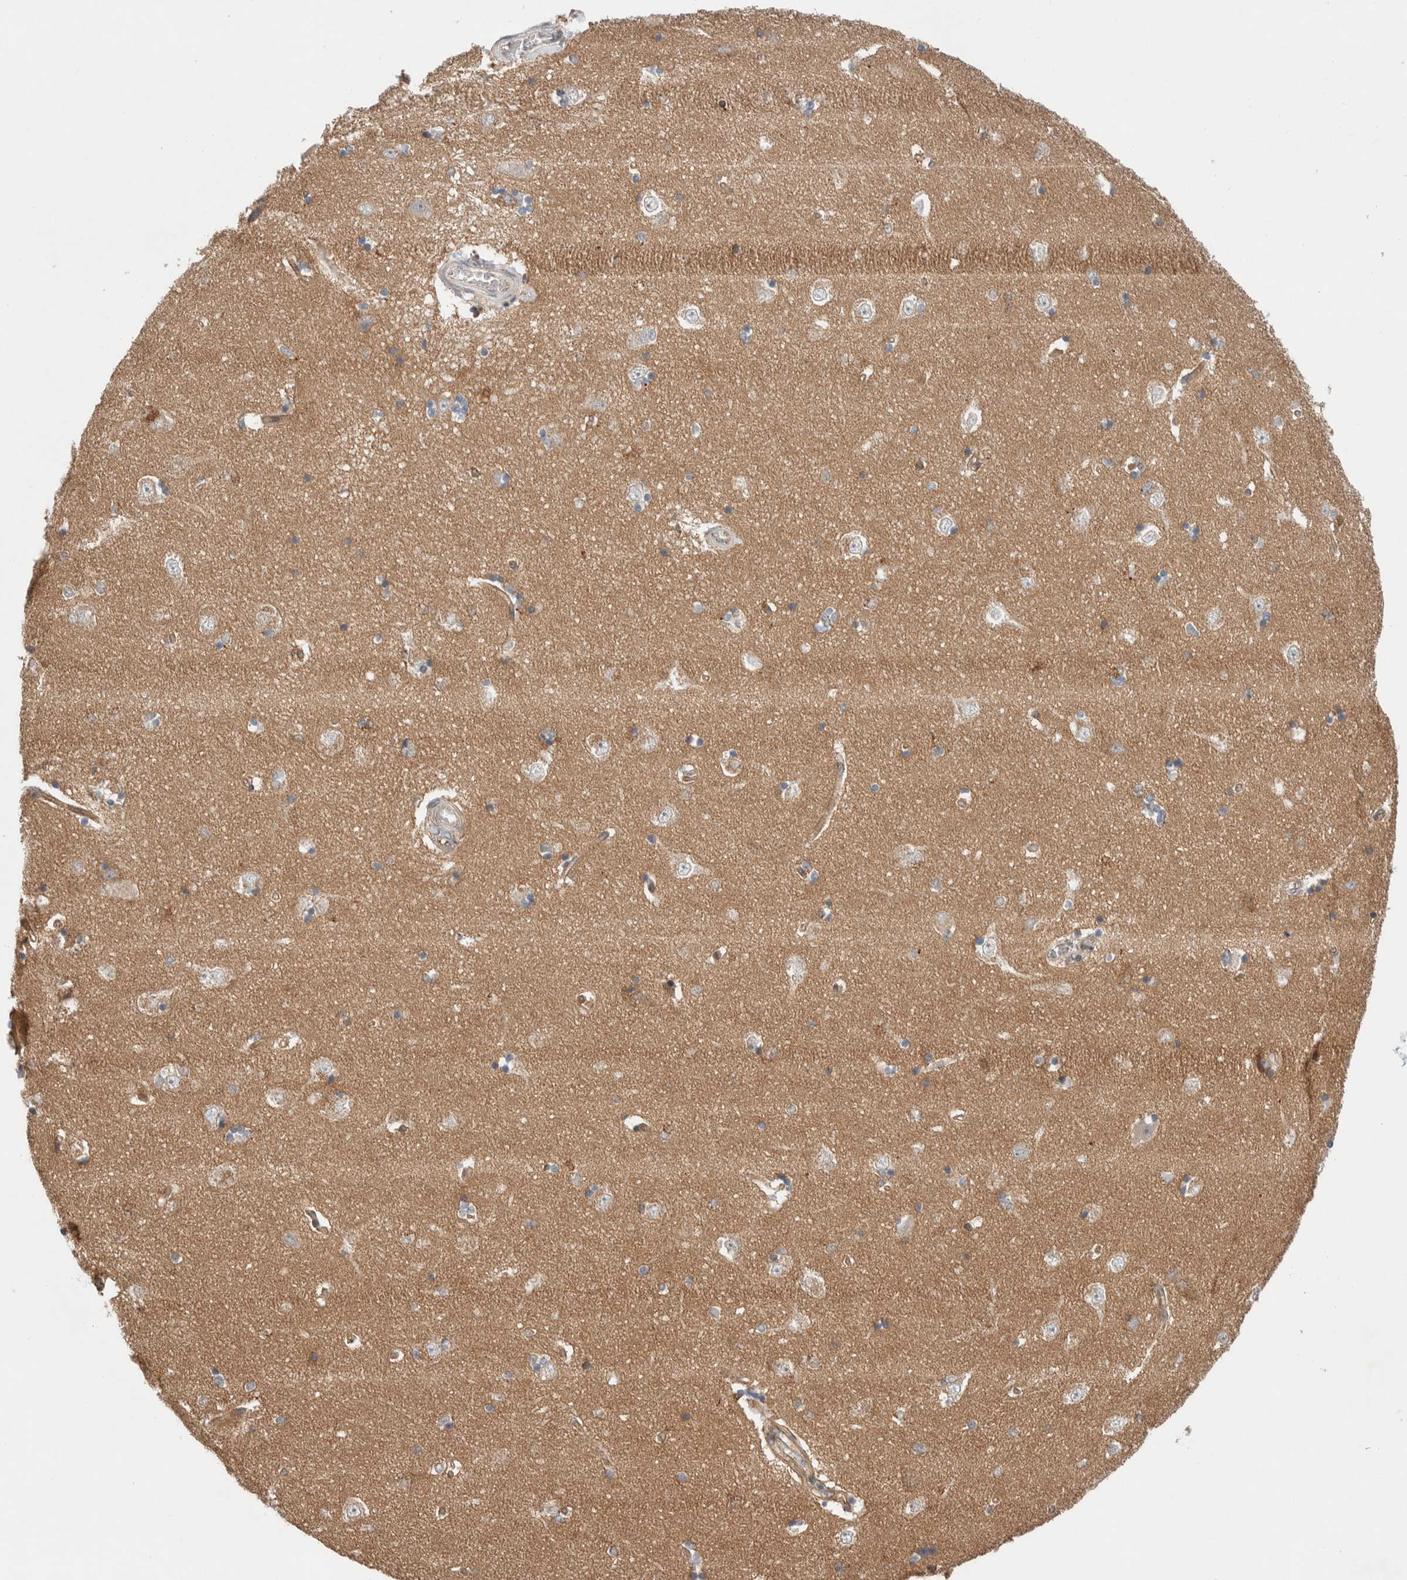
{"staining": {"intensity": "weak", "quantity": "<25%", "location": "cytoplasmic/membranous"}, "tissue": "hippocampus", "cell_type": "Glial cells", "image_type": "normal", "snomed": [{"axis": "morphology", "description": "Normal tissue, NOS"}, {"axis": "topography", "description": "Hippocampus"}], "caption": "Glial cells show no significant positivity in benign hippocampus. (DAB (3,3'-diaminobenzidine) immunohistochemistry (IHC) with hematoxylin counter stain).", "gene": "DEPTOR", "patient": {"sex": "male", "age": 45}}